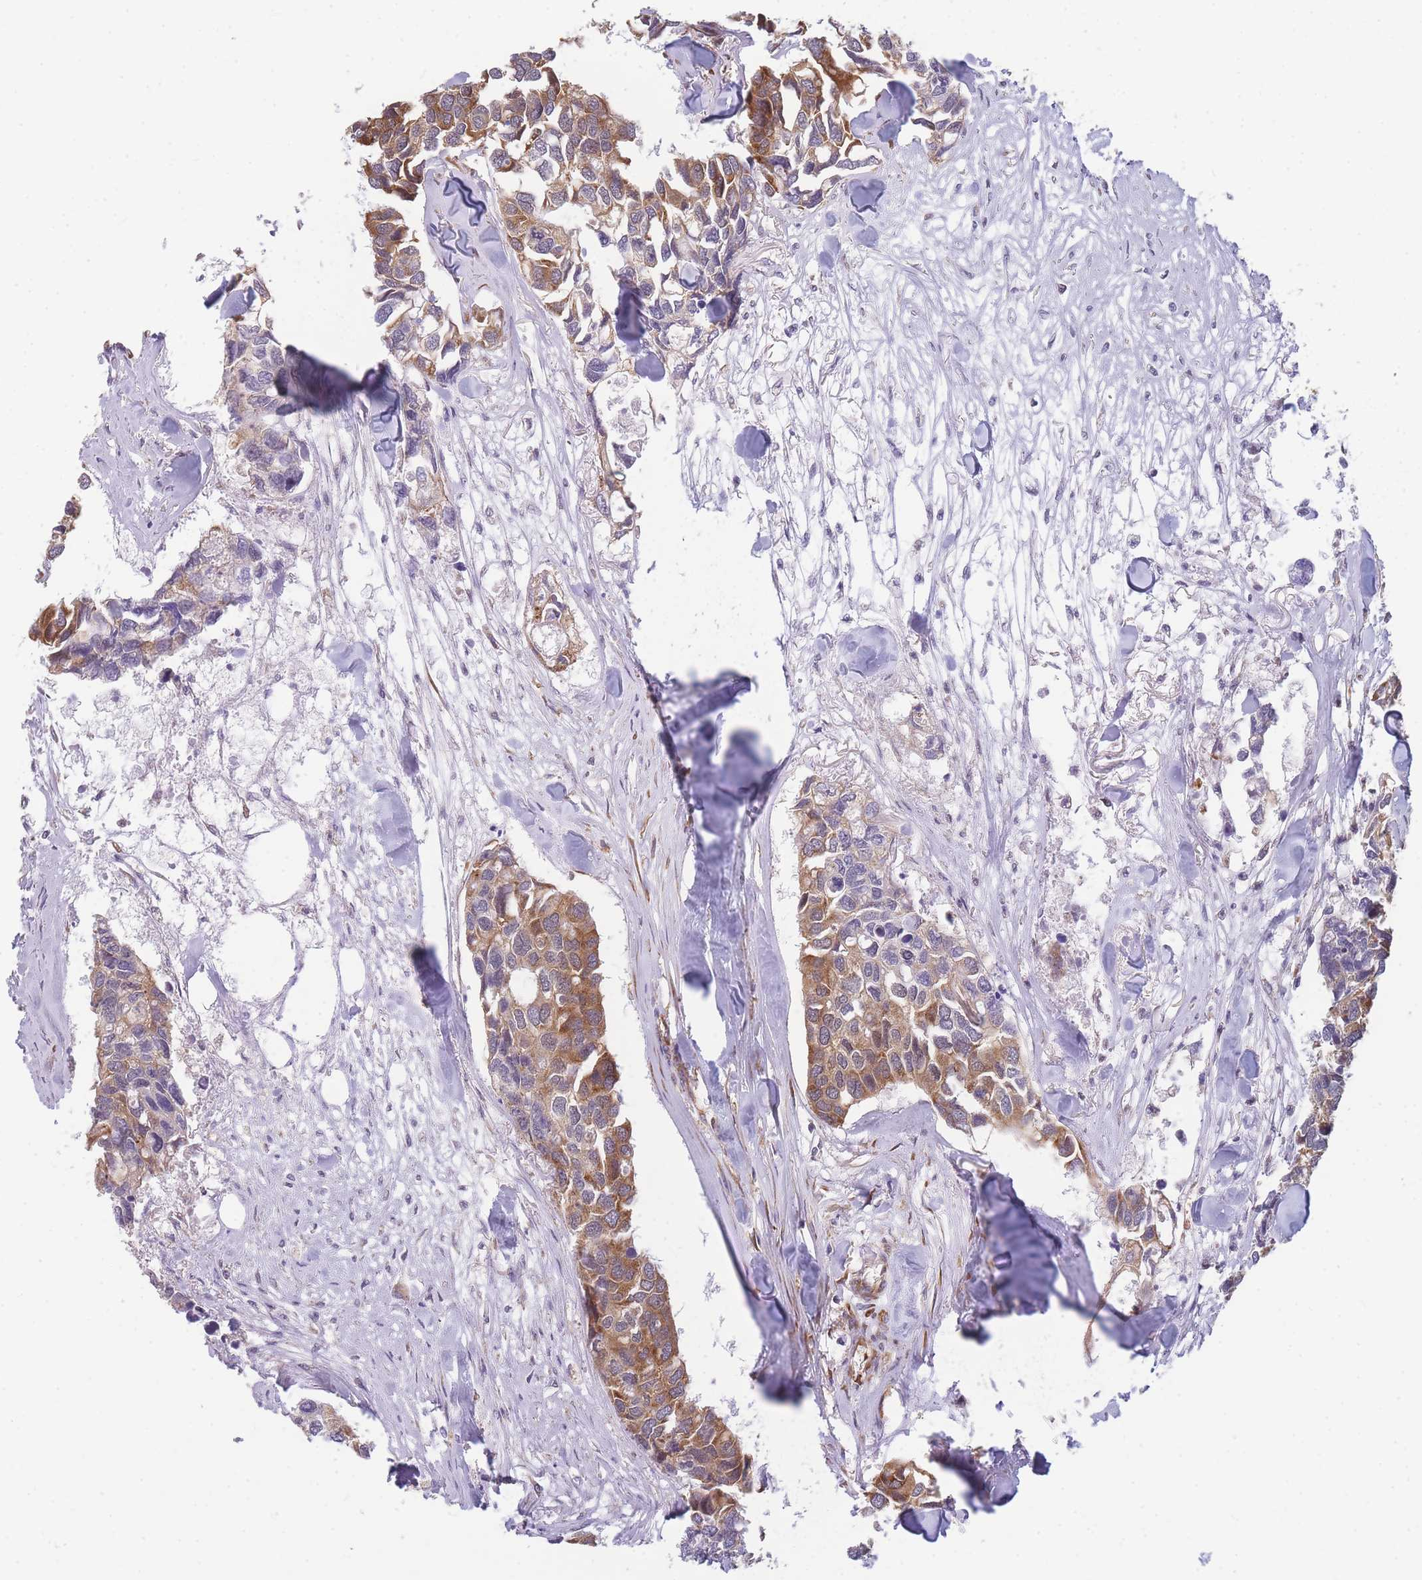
{"staining": {"intensity": "moderate", "quantity": ">75%", "location": "cytoplasmic/membranous"}, "tissue": "breast cancer", "cell_type": "Tumor cells", "image_type": "cancer", "snomed": [{"axis": "morphology", "description": "Duct carcinoma"}, {"axis": "topography", "description": "Breast"}], "caption": "Breast cancer (invasive ductal carcinoma) stained for a protein demonstrates moderate cytoplasmic/membranous positivity in tumor cells.", "gene": "MRPL23", "patient": {"sex": "female", "age": 83}}